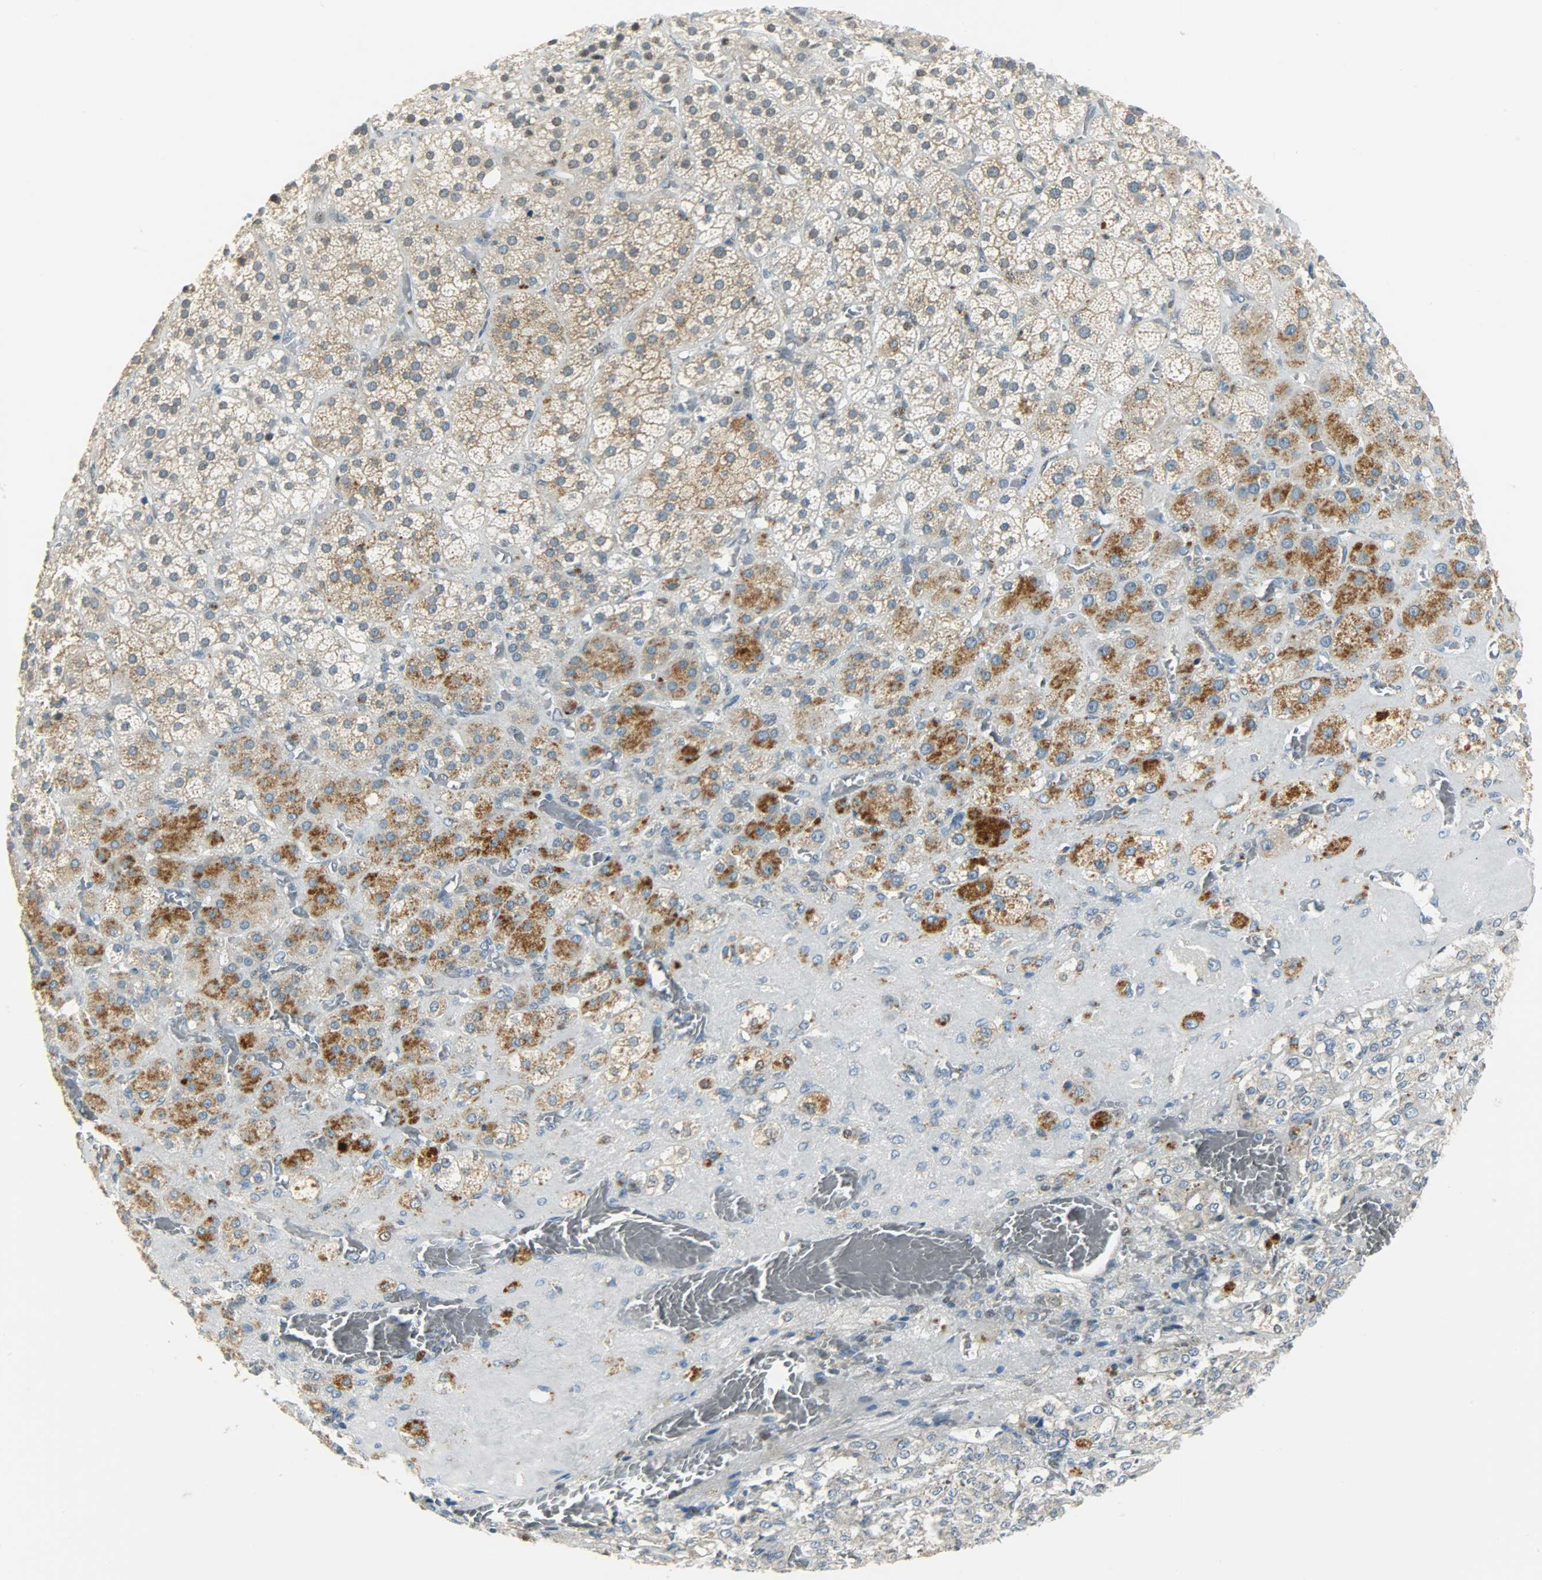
{"staining": {"intensity": "moderate", "quantity": ">75%", "location": "nuclear"}, "tissue": "adrenal gland", "cell_type": "Glandular cells", "image_type": "normal", "snomed": [{"axis": "morphology", "description": "Normal tissue, NOS"}, {"axis": "topography", "description": "Adrenal gland"}], "caption": "Immunohistochemistry (IHC) of unremarkable human adrenal gland reveals medium levels of moderate nuclear positivity in approximately >75% of glandular cells. (IHC, brightfield microscopy, high magnification).", "gene": "JUNB", "patient": {"sex": "female", "age": 71}}